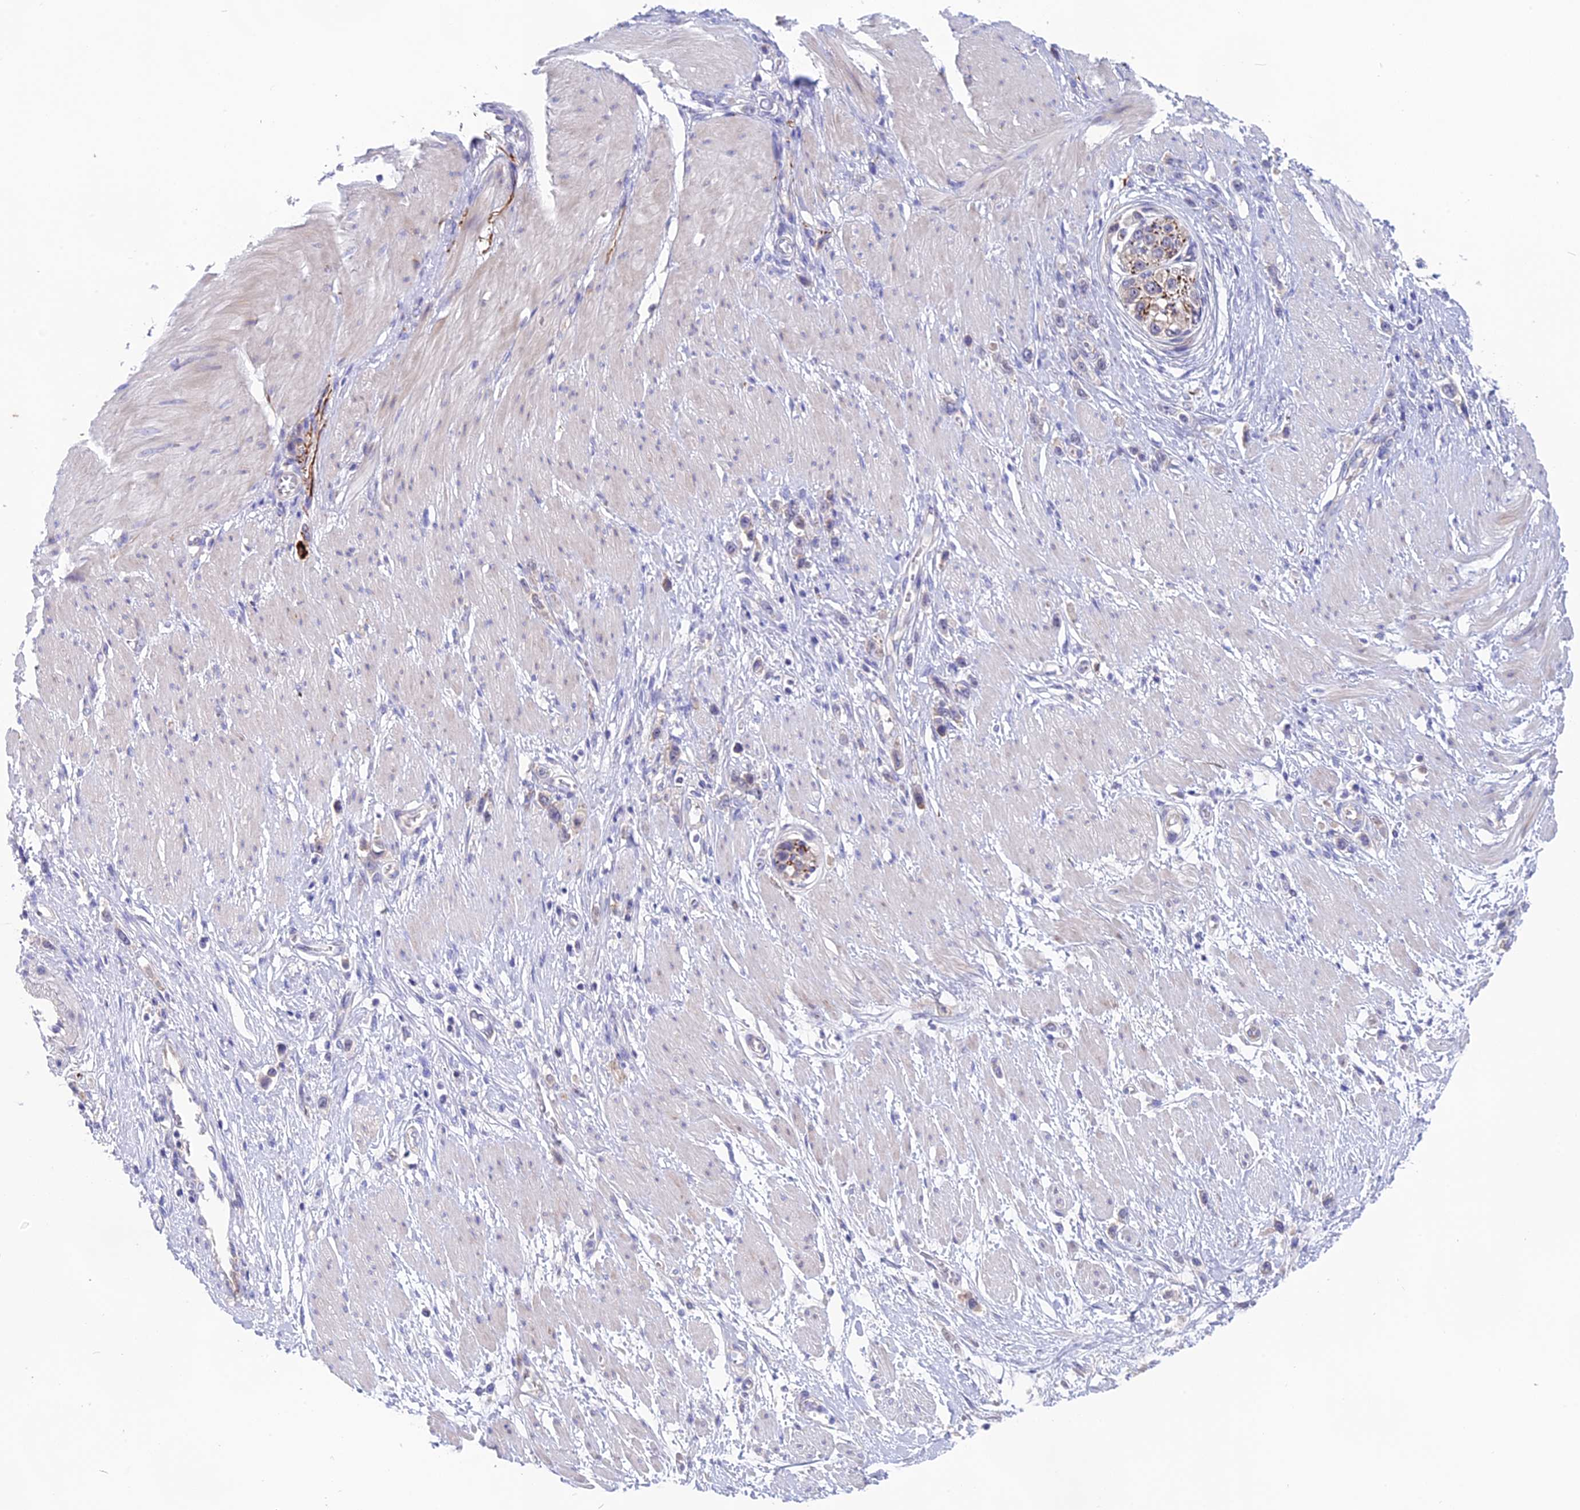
{"staining": {"intensity": "negative", "quantity": "none", "location": "none"}, "tissue": "stomach cancer", "cell_type": "Tumor cells", "image_type": "cancer", "snomed": [{"axis": "morphology", "description": "Normal tissue, NOS"}, {"axis": "morphology", "description": "Adenocarcinoma, NOS"}, {"axis": "topography", "description": "Stomach, upper"}, {"axis": "topography", "description": "Stomach"}], "caption": "Protein analysis of stomach cancer (adenocarcinoma) exhibits no significant positivity in tumor cells.", "gene": "TENT4B", "patient": {"sex": "female", "age": 65}}